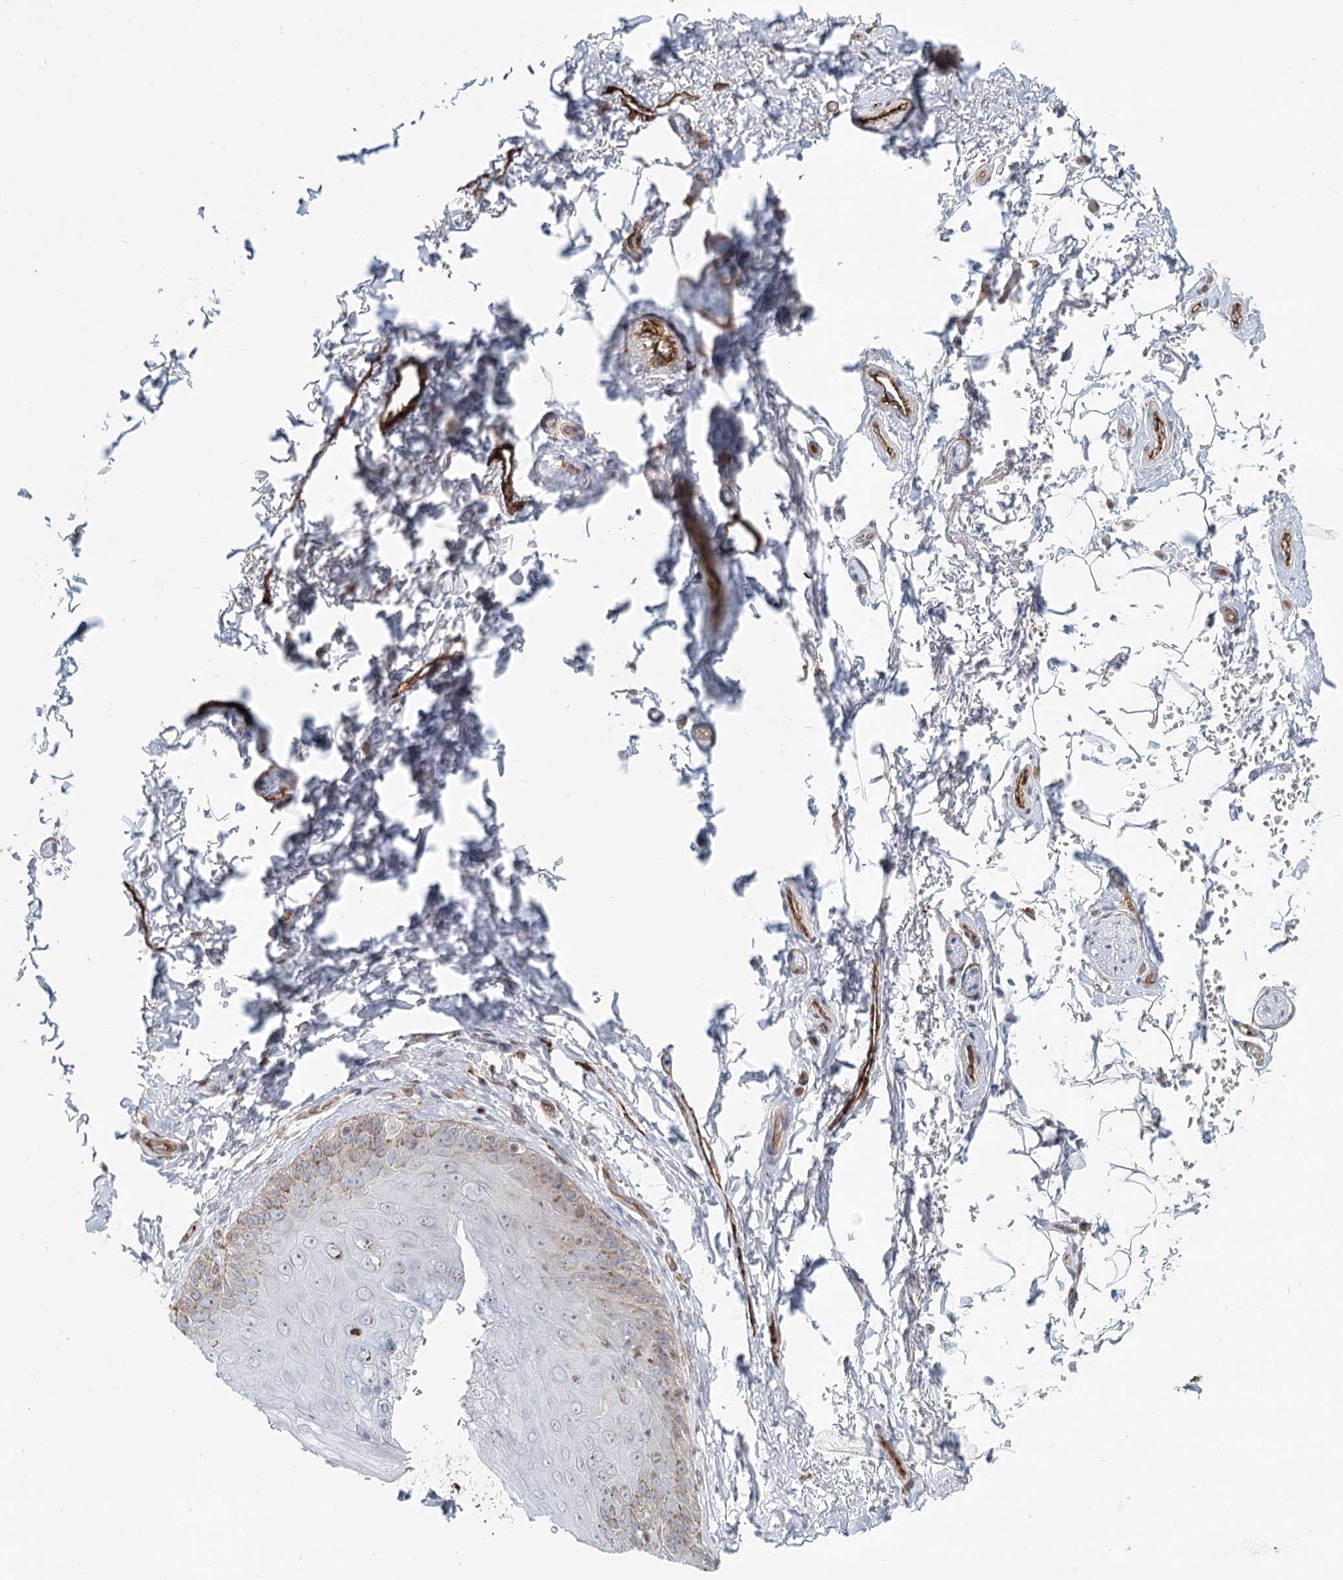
{"staining": {"intensity": "weak", "quantity": "<25%", "location": "cytoplasmic/membranous"}, "tissue": "skin", "cell_type": "Epidermal cells", "image_type": "normal", "snomed": [{"axis": "morphology", "description": "Normal tissue, NOS"}, {"axis": "topography", "description": "Anal"}], "caption": "DAB (3,3'-diaminobenzidine) immunohistochemical staining of normal human skin displays no significant expression in epidermal cells. (Brightfield microscopy of DAB (3,3'-diaminobenzidine) immunohistochemistry (IHC) at high magnification).", "gene": "ZFYVE28", "patient": {"sex": "male", "age": 44}}